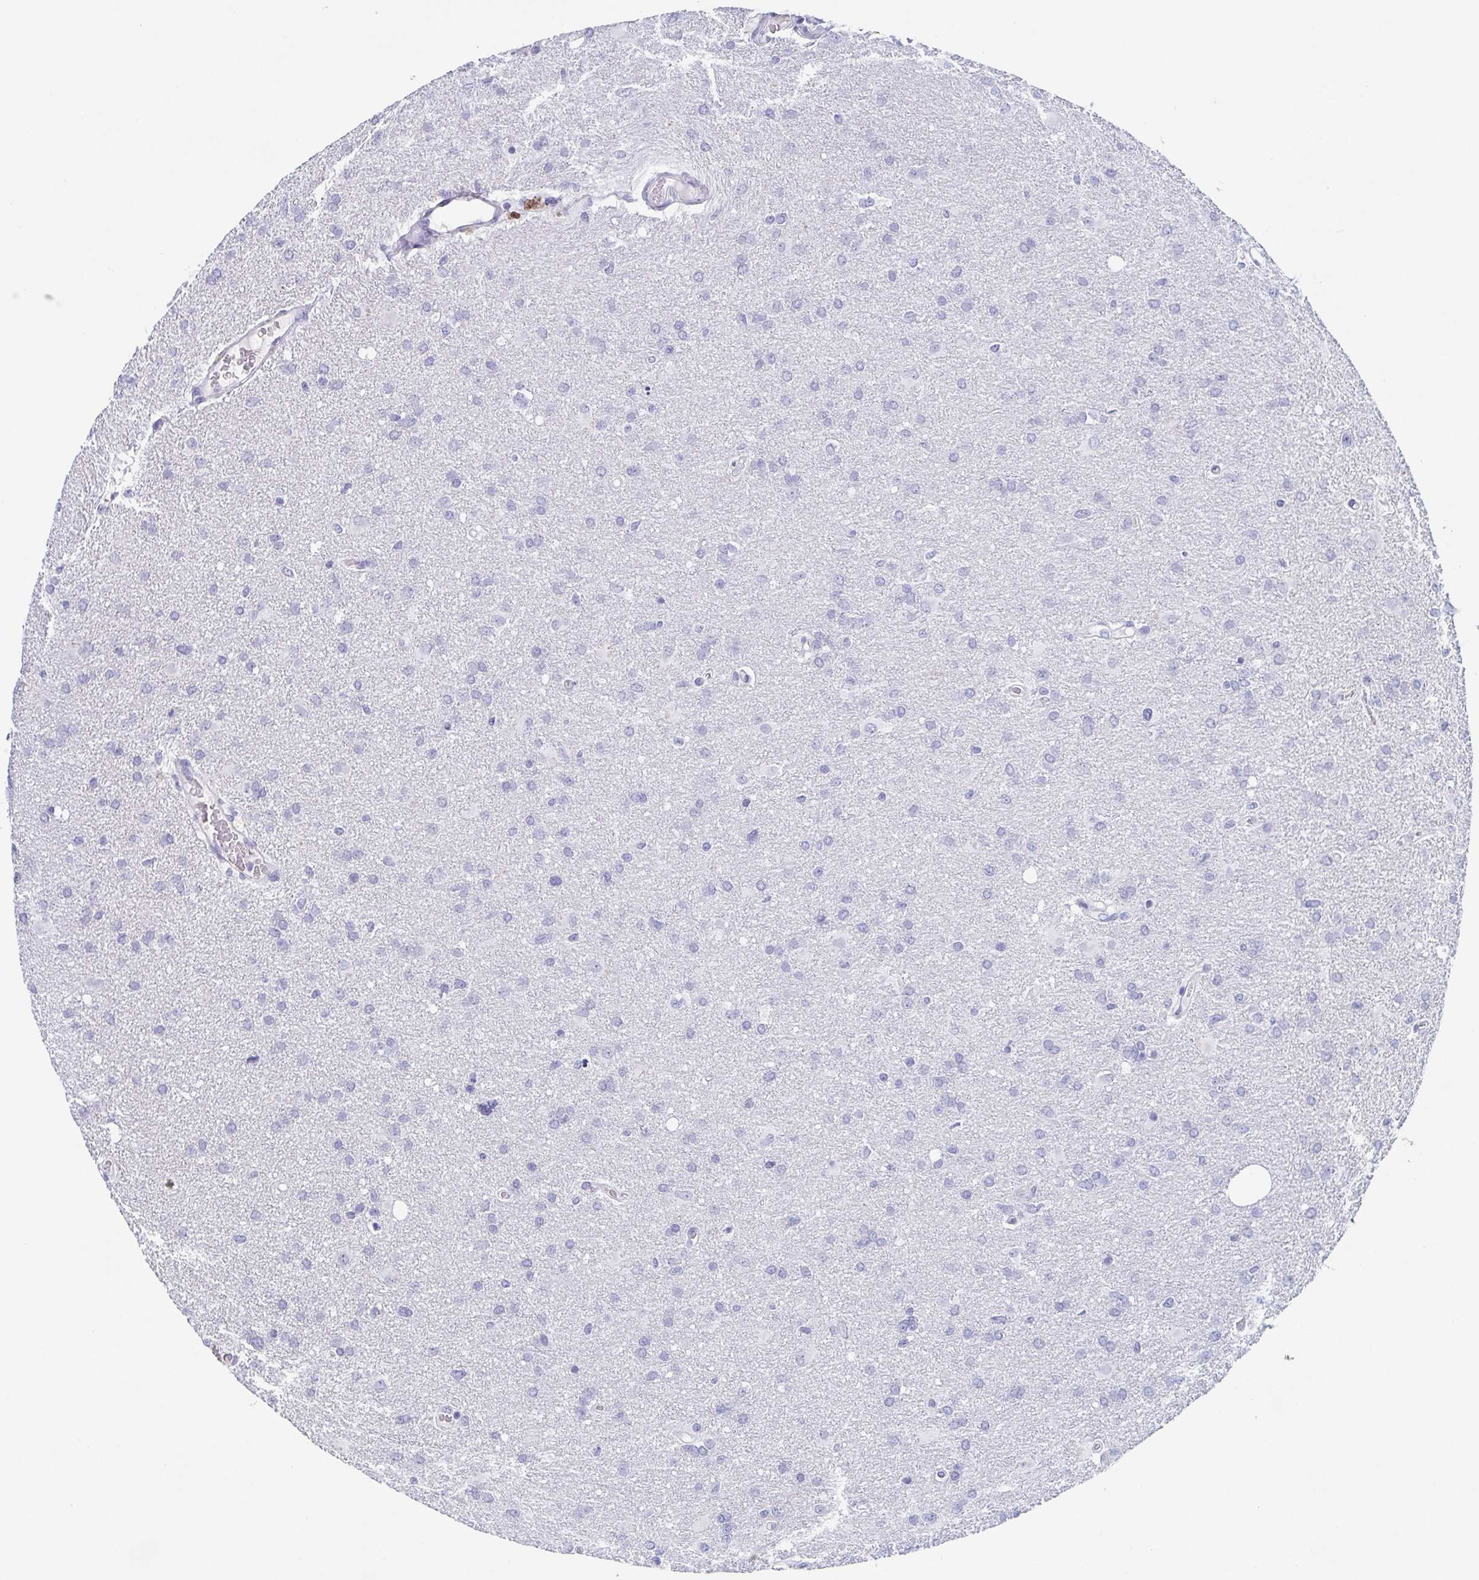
{"staining": {"intensity": "negative", "quantity": "none", "location": "none"}, "tissue": "glioma", "cell_type": "Tumor cells", "image_type": "cancer", "snomed": [{"axis": "morphology", "description": "Glioma, malignant, High grade"}, {"axis": "topography", "description": "Brain"}], "caption": "Immunohistochemistry of glioma reveals no staining in tumor cells.", "gene": "REG4", "patient": {"sex": "male", "age": 53}}